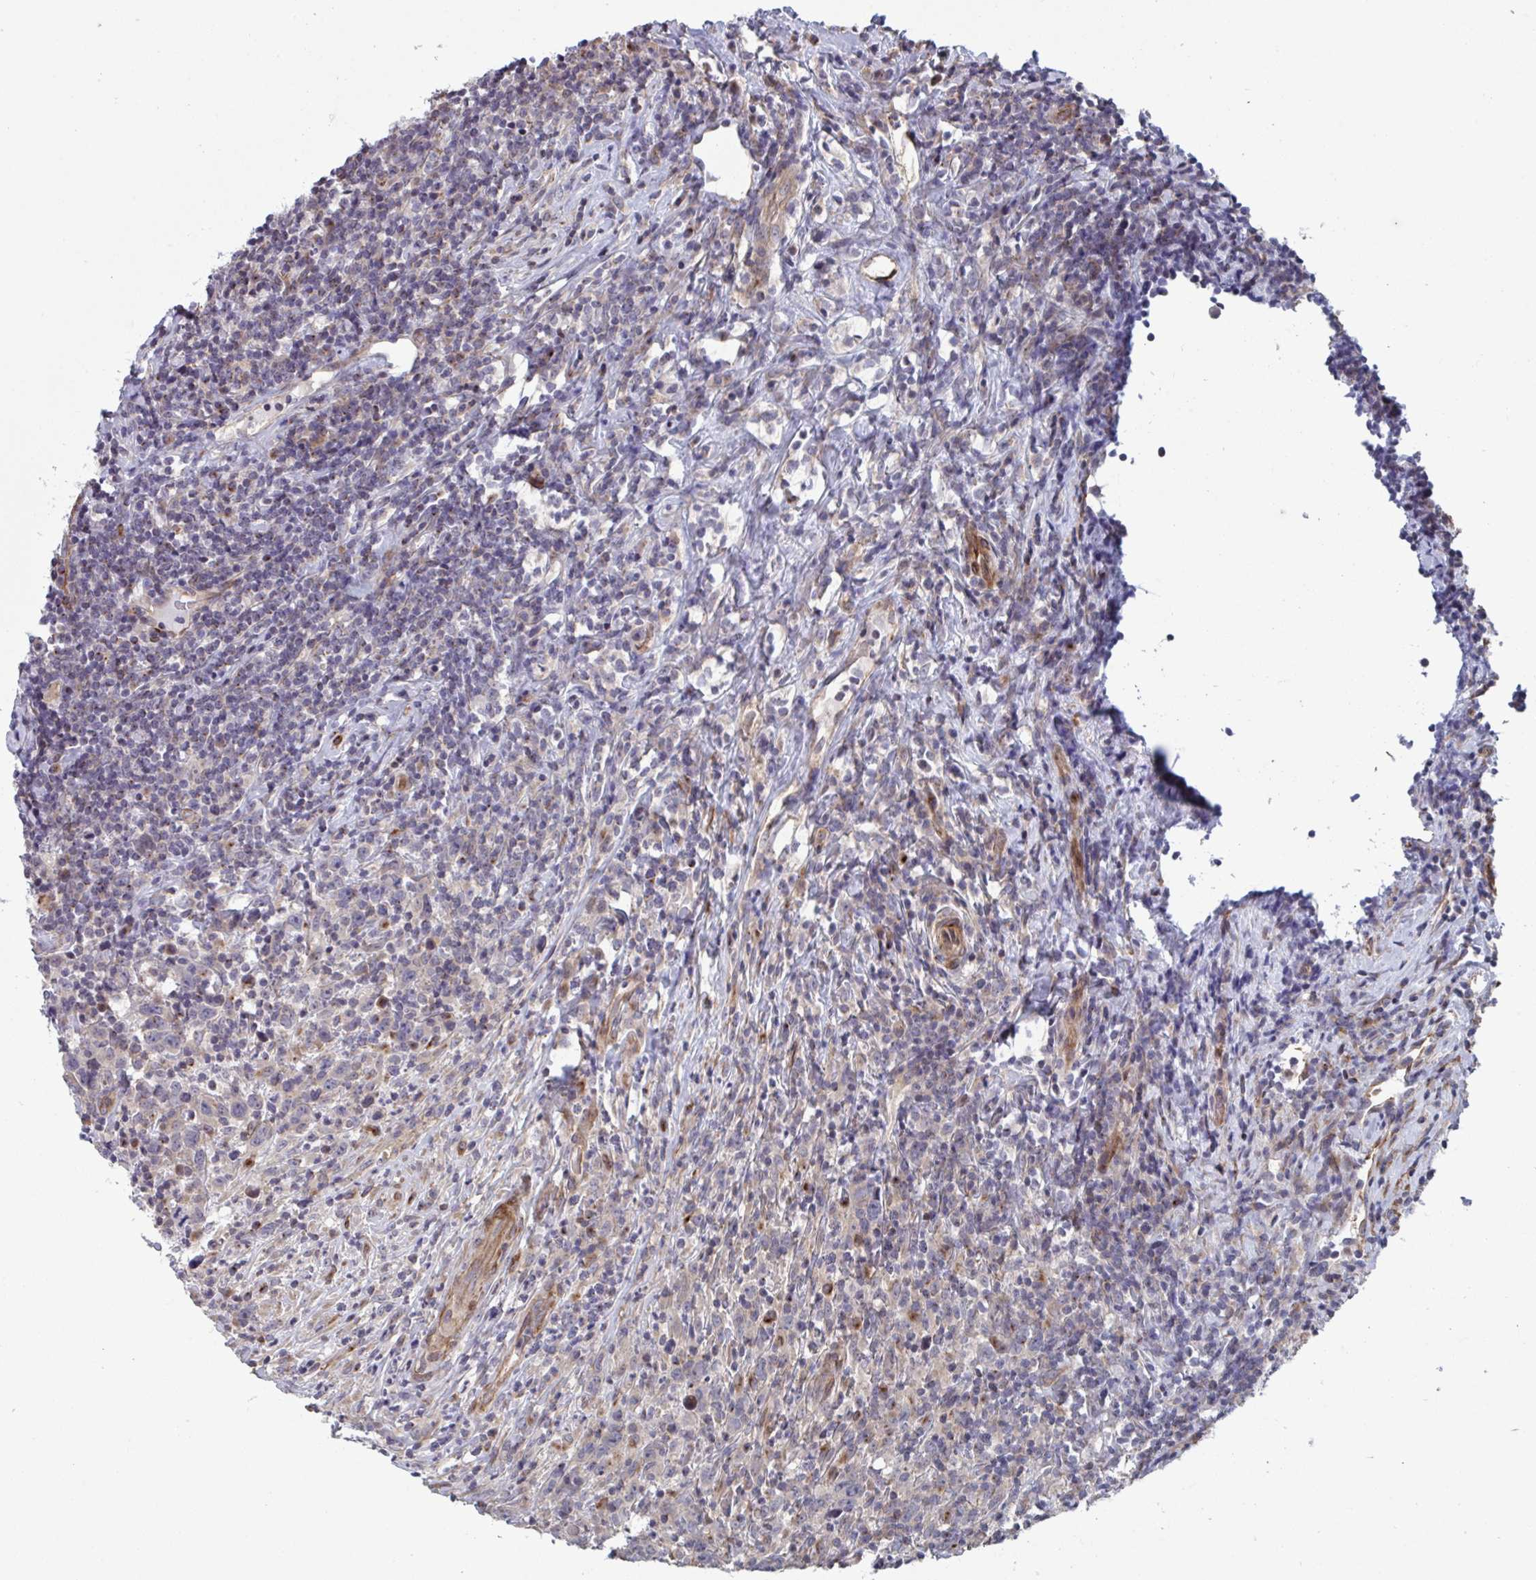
{"staining": {"intensity": "negative", "quantity": "none", "location": "none"}, "tissue": "lymphoma", "cell_type": "Tumor cells", "image_type": "cancer", "snomed": [{"axis": "morphology", "description": "Hodgkin's disease, NOS"}, {"axis": "topography", "description": "Lymph node"}], "caption": "This is an immunohistochemistry (IHC) image of Hodgkin's disease. There is no expression in tumor cells.", "gene": "TNFSF10", "patient": {"sex": "female", "age": 18}}